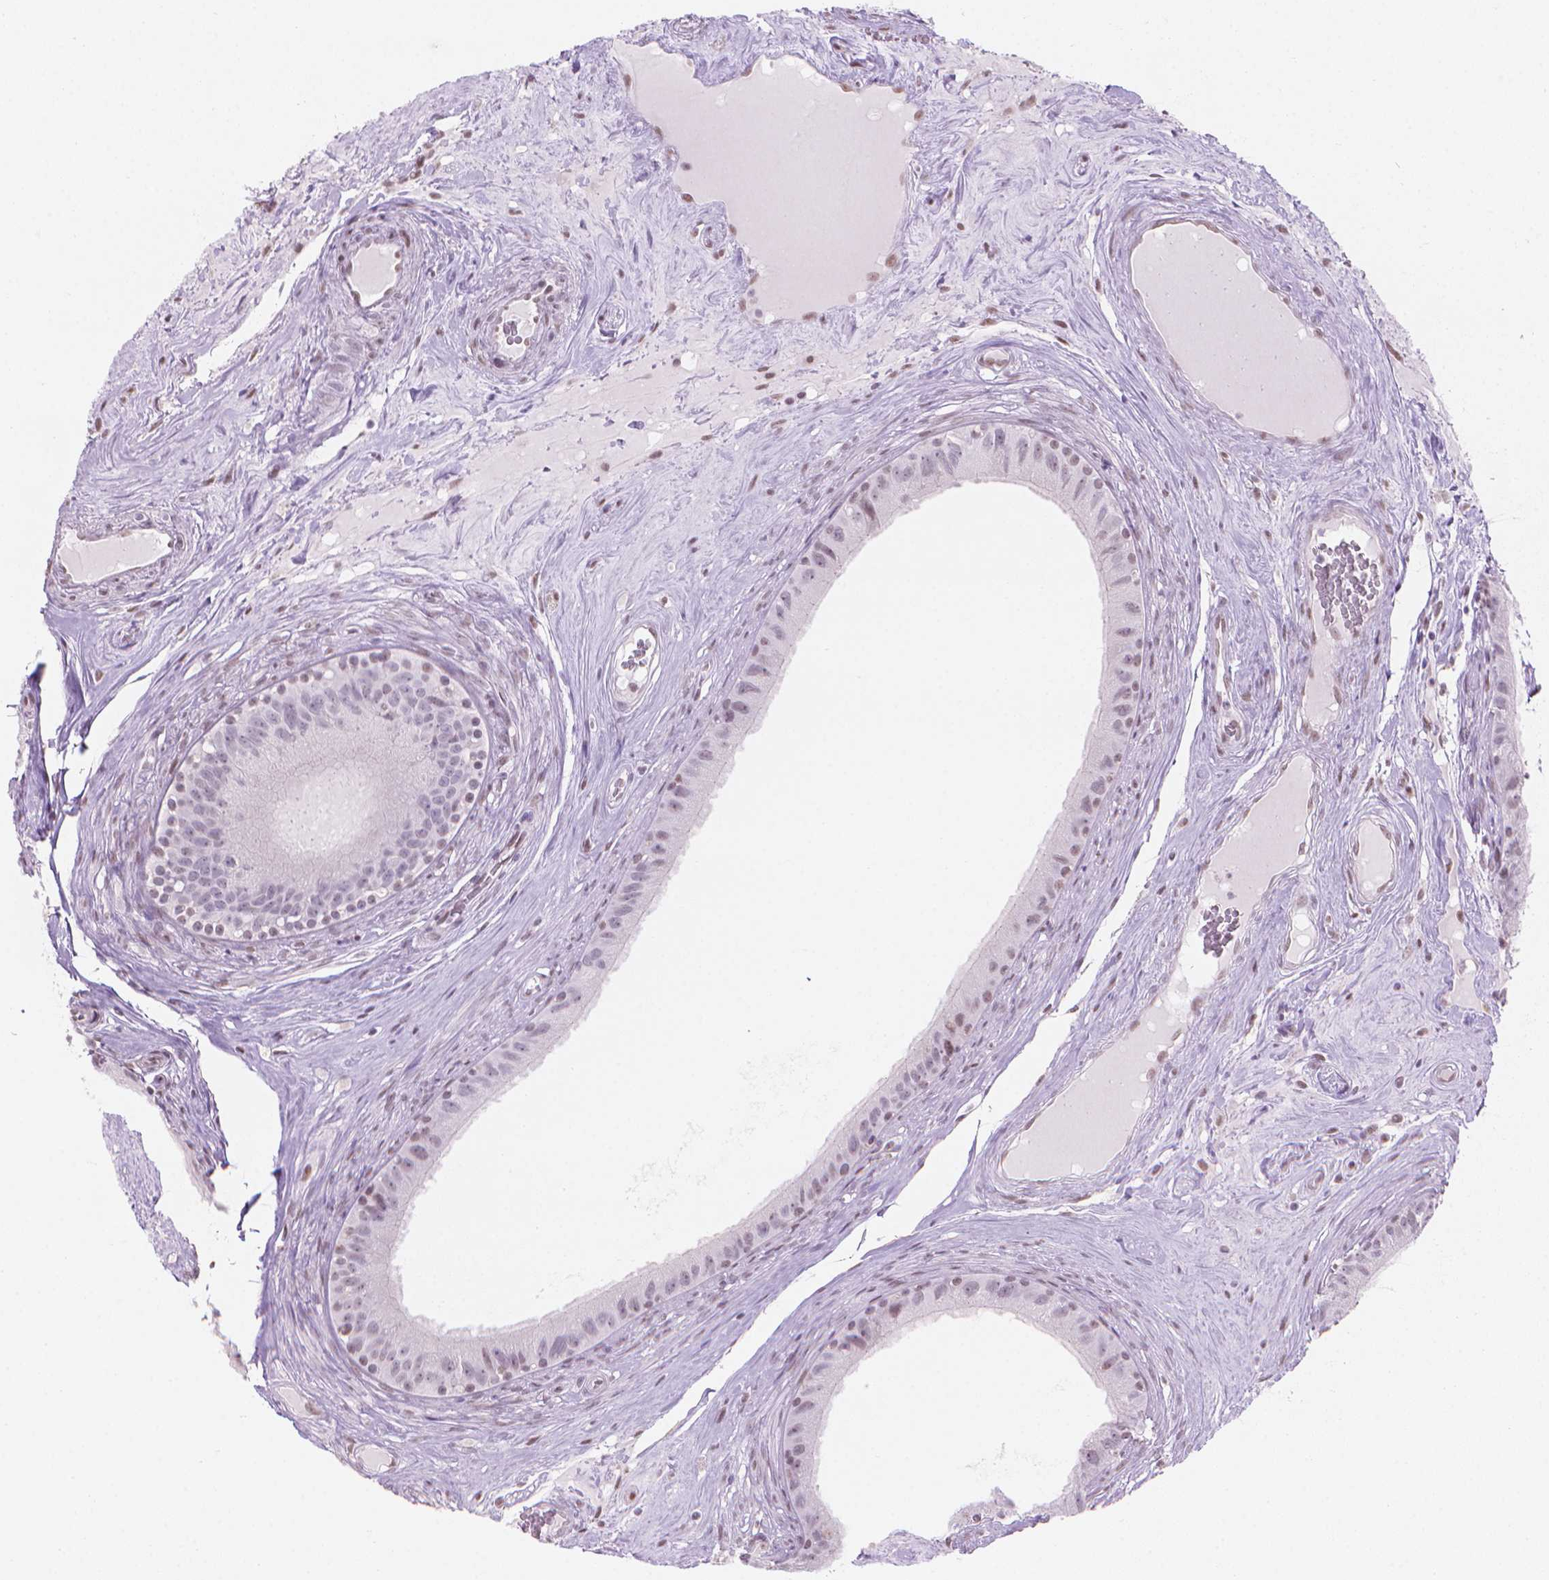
{"staining": {"intensity": "weak", "quantity": "<25%", "location": "nuclear"}, "tissue": "epididymis", "cell_type": "Glandular cells", "image_type": "normal", "snomed": [{"axis": "morphology", "description": "Normal tissue, NOS"}, {"axis": "topography", "description": "Epididymis"}], "caption": "Glandular cells show no significant protein expression in normal epididymis. The staining was performed using DAB (3,3'-diaminobenzidine) to visualize the protein expression in brown, while the nuclei were stained in blue with hematoxylin (Magnification: 20x).", "gene": "PIAS2", "patient": {"sex": "male", "age": 59}}